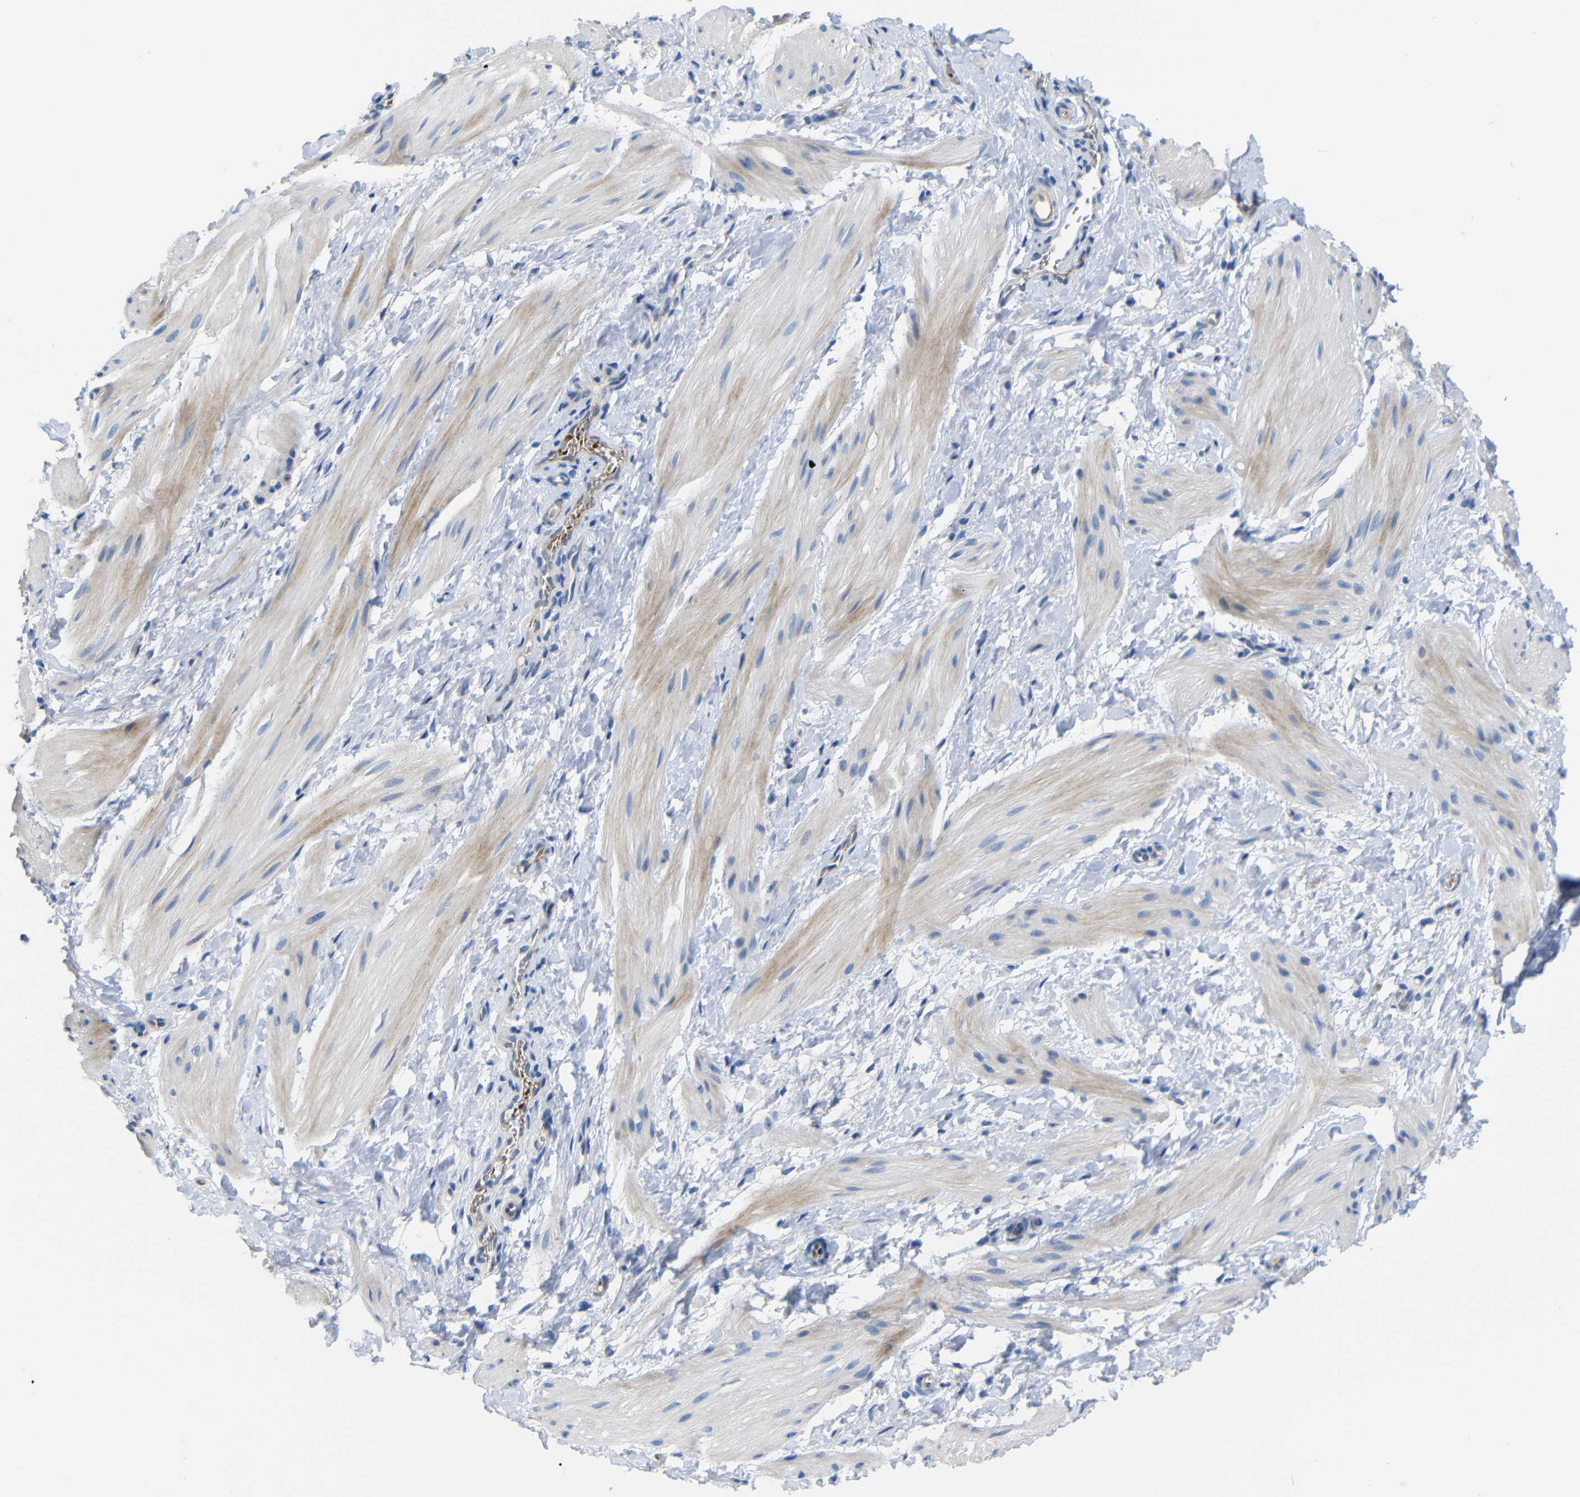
{"staining": {"intensity": "weak", "quantity": "<25%", "location": "cytoplasmic/membranous"}, "tissue": "smooth muscle", "cell_type": "Smooth muscle cells", "image_type": "normal", "snomed": [{"axis": "morphology", "description": "Normal tissue, NOS"}, {"axis": "topography", "description": "Smooth muscle"}], "caption": "High magnification brightfield microscopy of unremarkable smooth muscle stained with DAB (brown) and counterstained with hematoxylin (blue): smooth muscle cells show no significant positivity. (DAB IHC, high magnification).", "gene": "TBC1D32", "patient": {"sex": "male", "age": 16}}